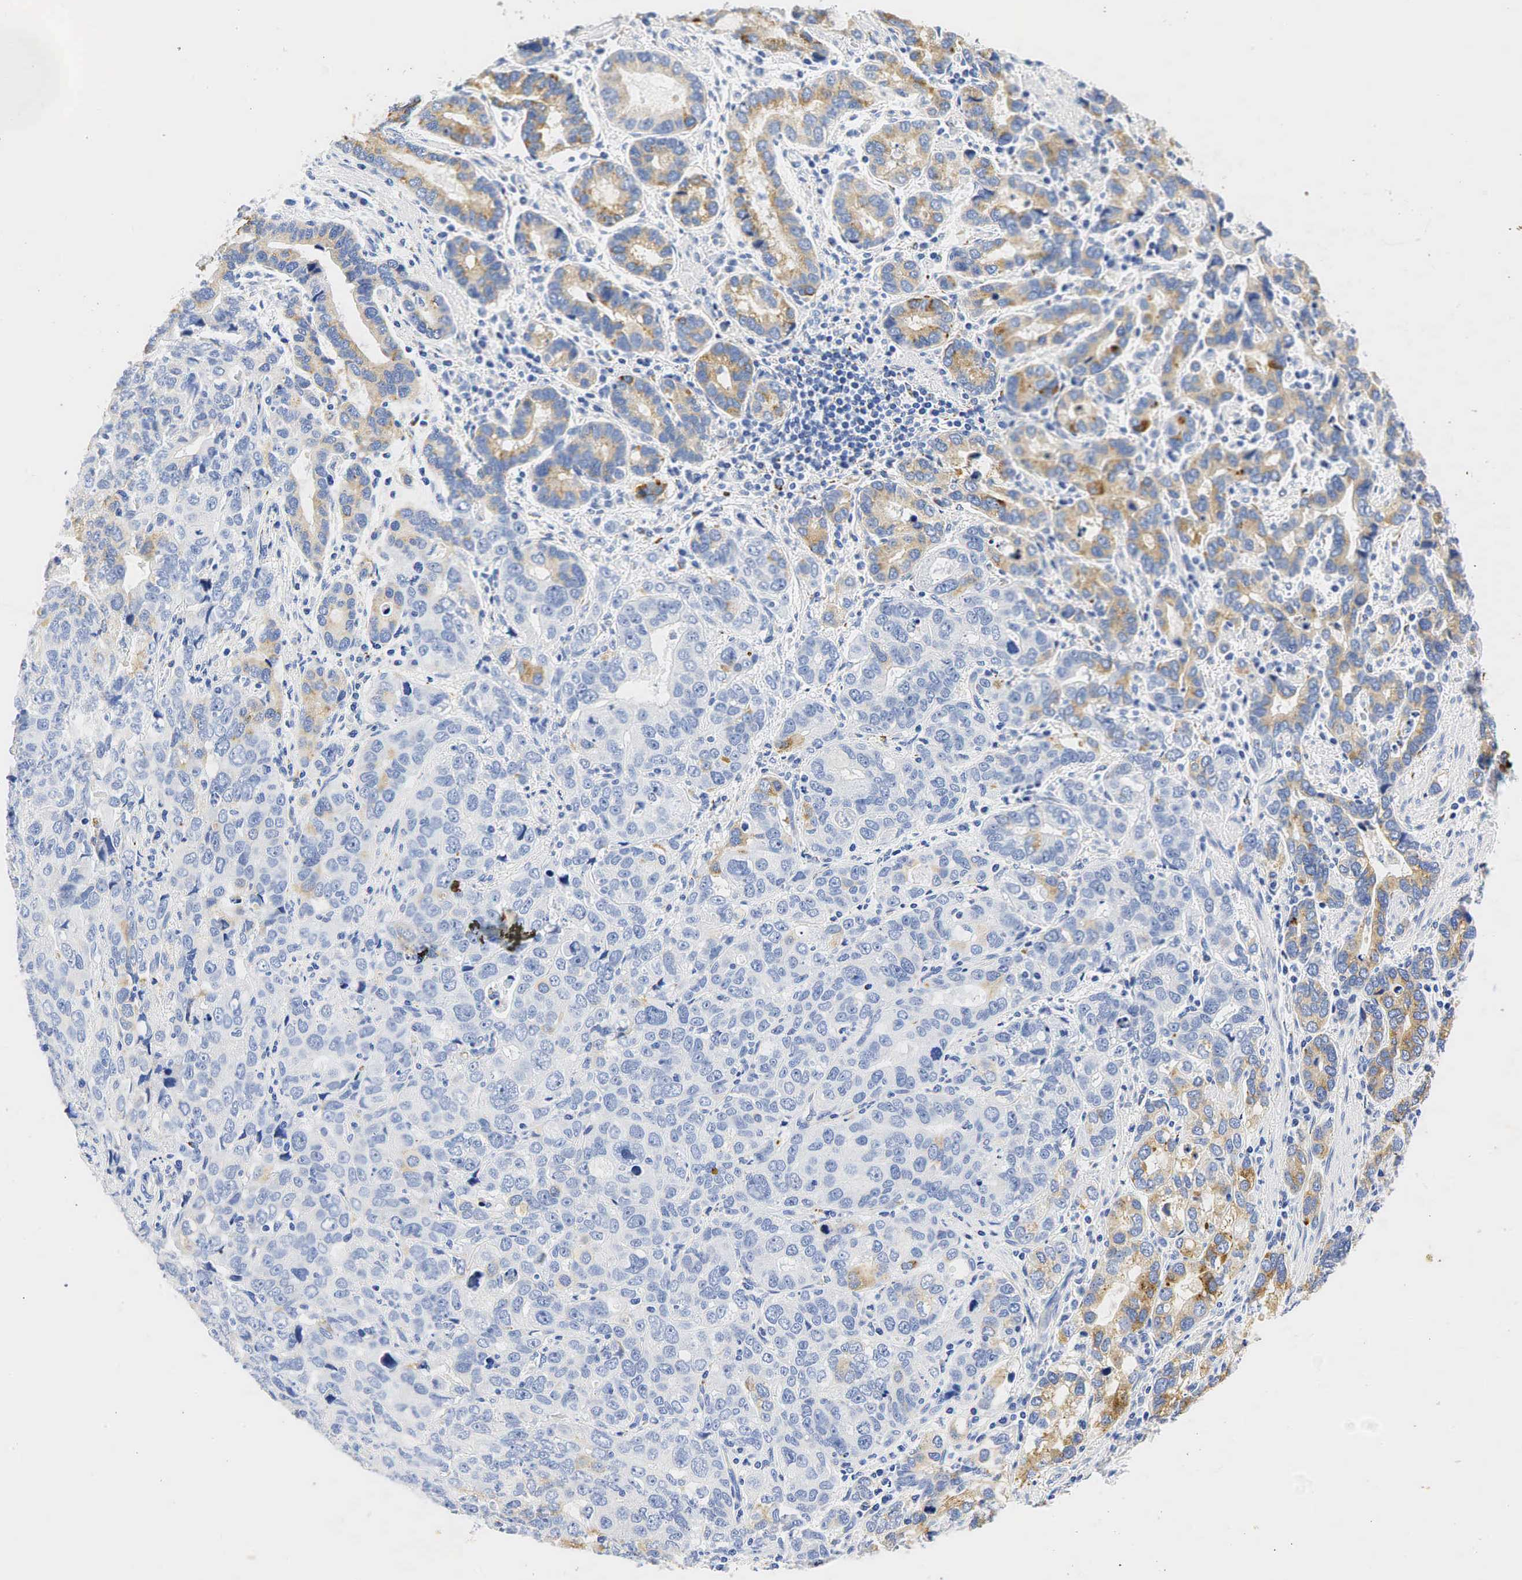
{"staining": {"intensity": "moderate", "quantity": ">75%", "location": "cytoplasmic/membranous"}, "tissue": "stomach cancer", "cell_type": "Tumor cells", "image_type": "cancer", "snomed": [{"axis": "morphology", "description": "Adenocarcinoma, NOS"}, {"axis": "topography", "description": "Stomach, upper"}], "caption": "Moderate cytoplasmic/membranous expression is seen in about >75% of tumor cells in stomach cancer. (DAB IHC with brightfield microscopy, high magnification).", "gene": "SYP", "patient": {"sex": "male", "age": 76}}